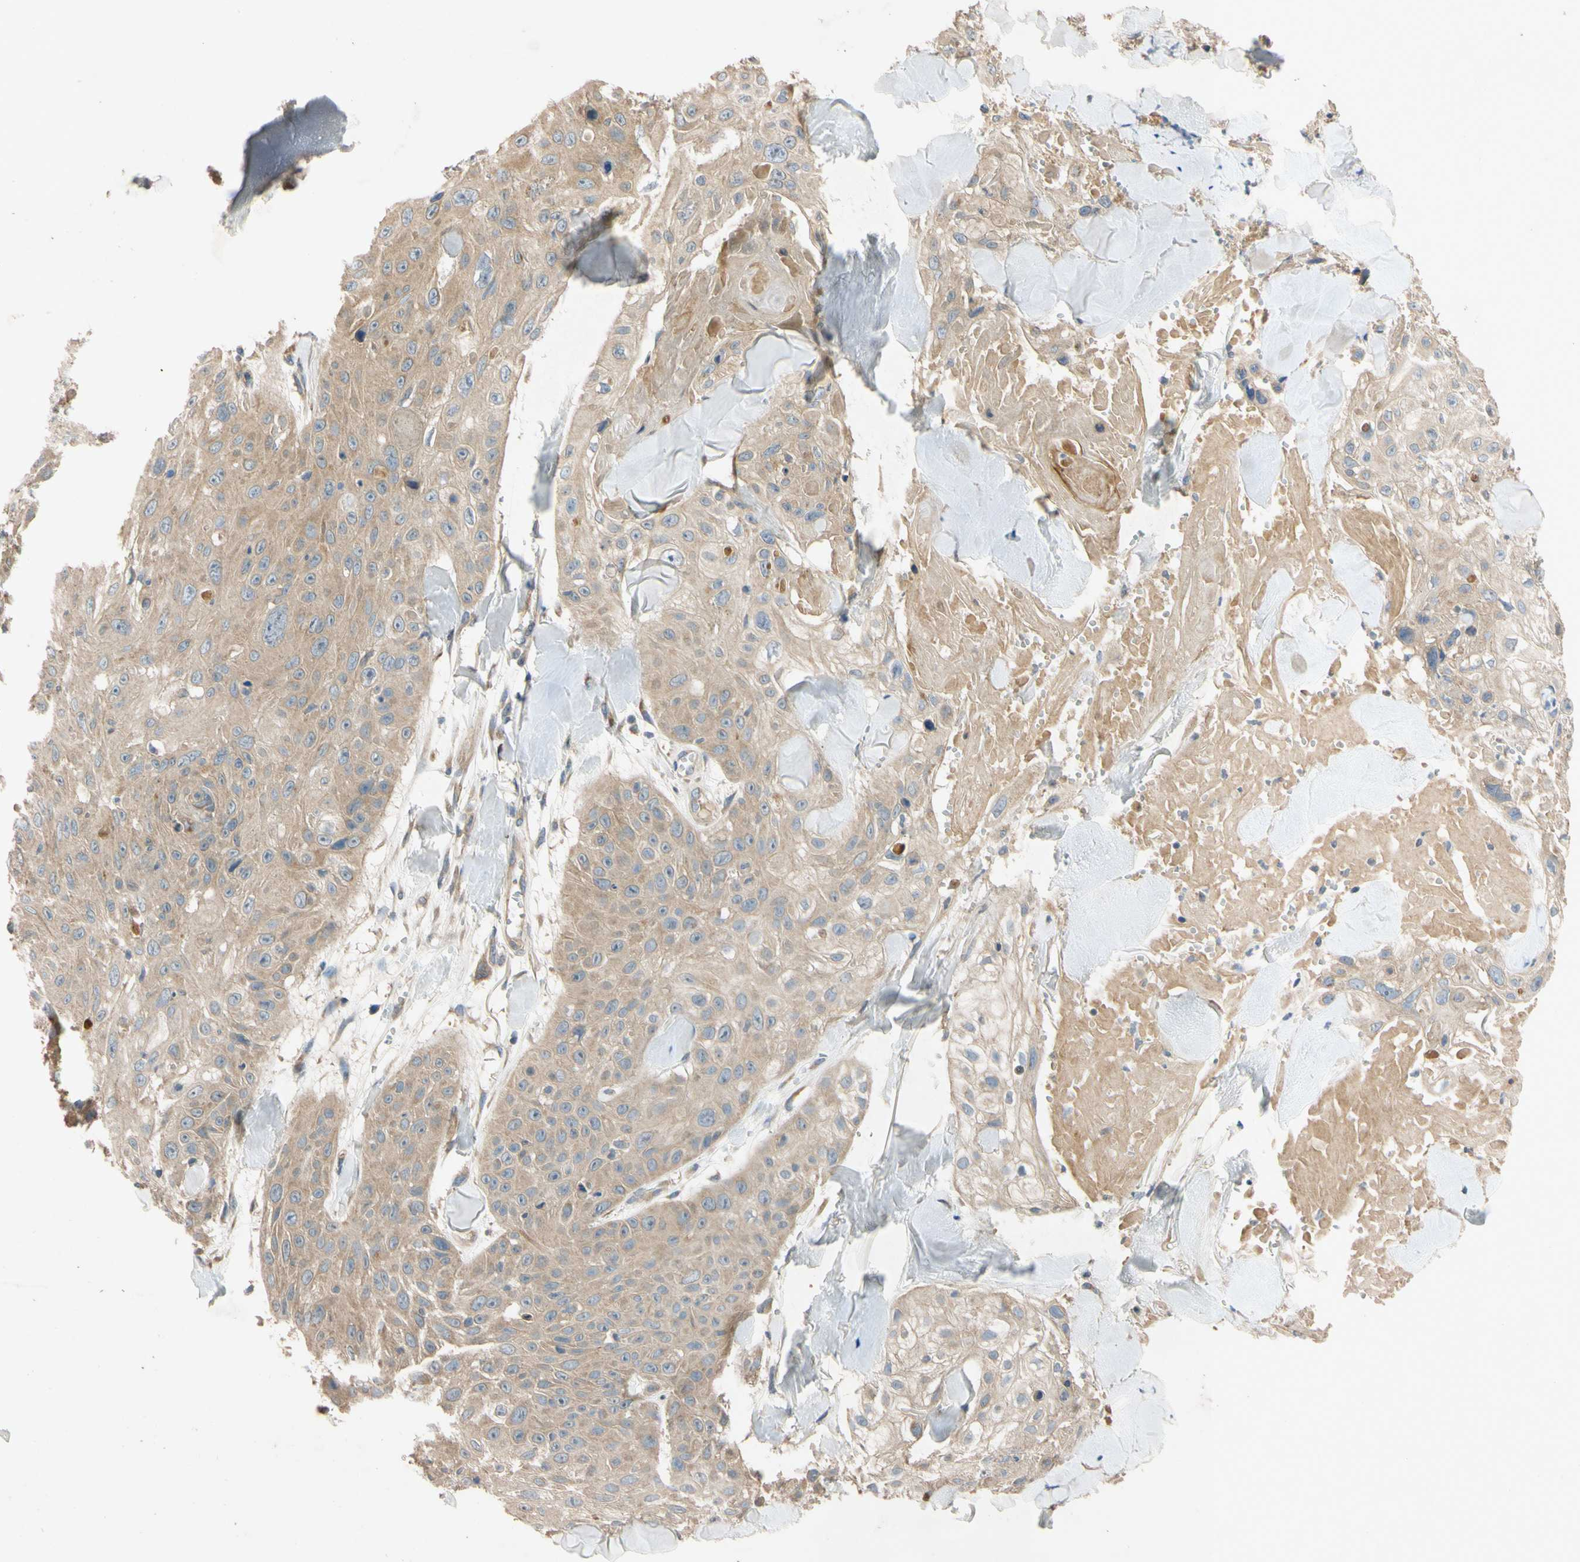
{"staining": {"intensity": "moderate", "quantity": ">75%", "location": "cytoplasmic/membranous"}, "tissue": "skin cancer", "cell_type": "Tumor cells", "image_type": "cancer", "snomed": [{"axis": "morphology", "description": "Squamous cell carcinoma, NOS"}, {"axis": "topography", "description": "Skin"}], "caption": "Skin squamous cell carcinoma was stained to show a protein in brown. There is medium levels of moderate cytoplasmic/membranous positivity in approximately >75% of tumor cells.", "gene": "MBTPS2", "patient": {"sex": "male", "age": 86}}